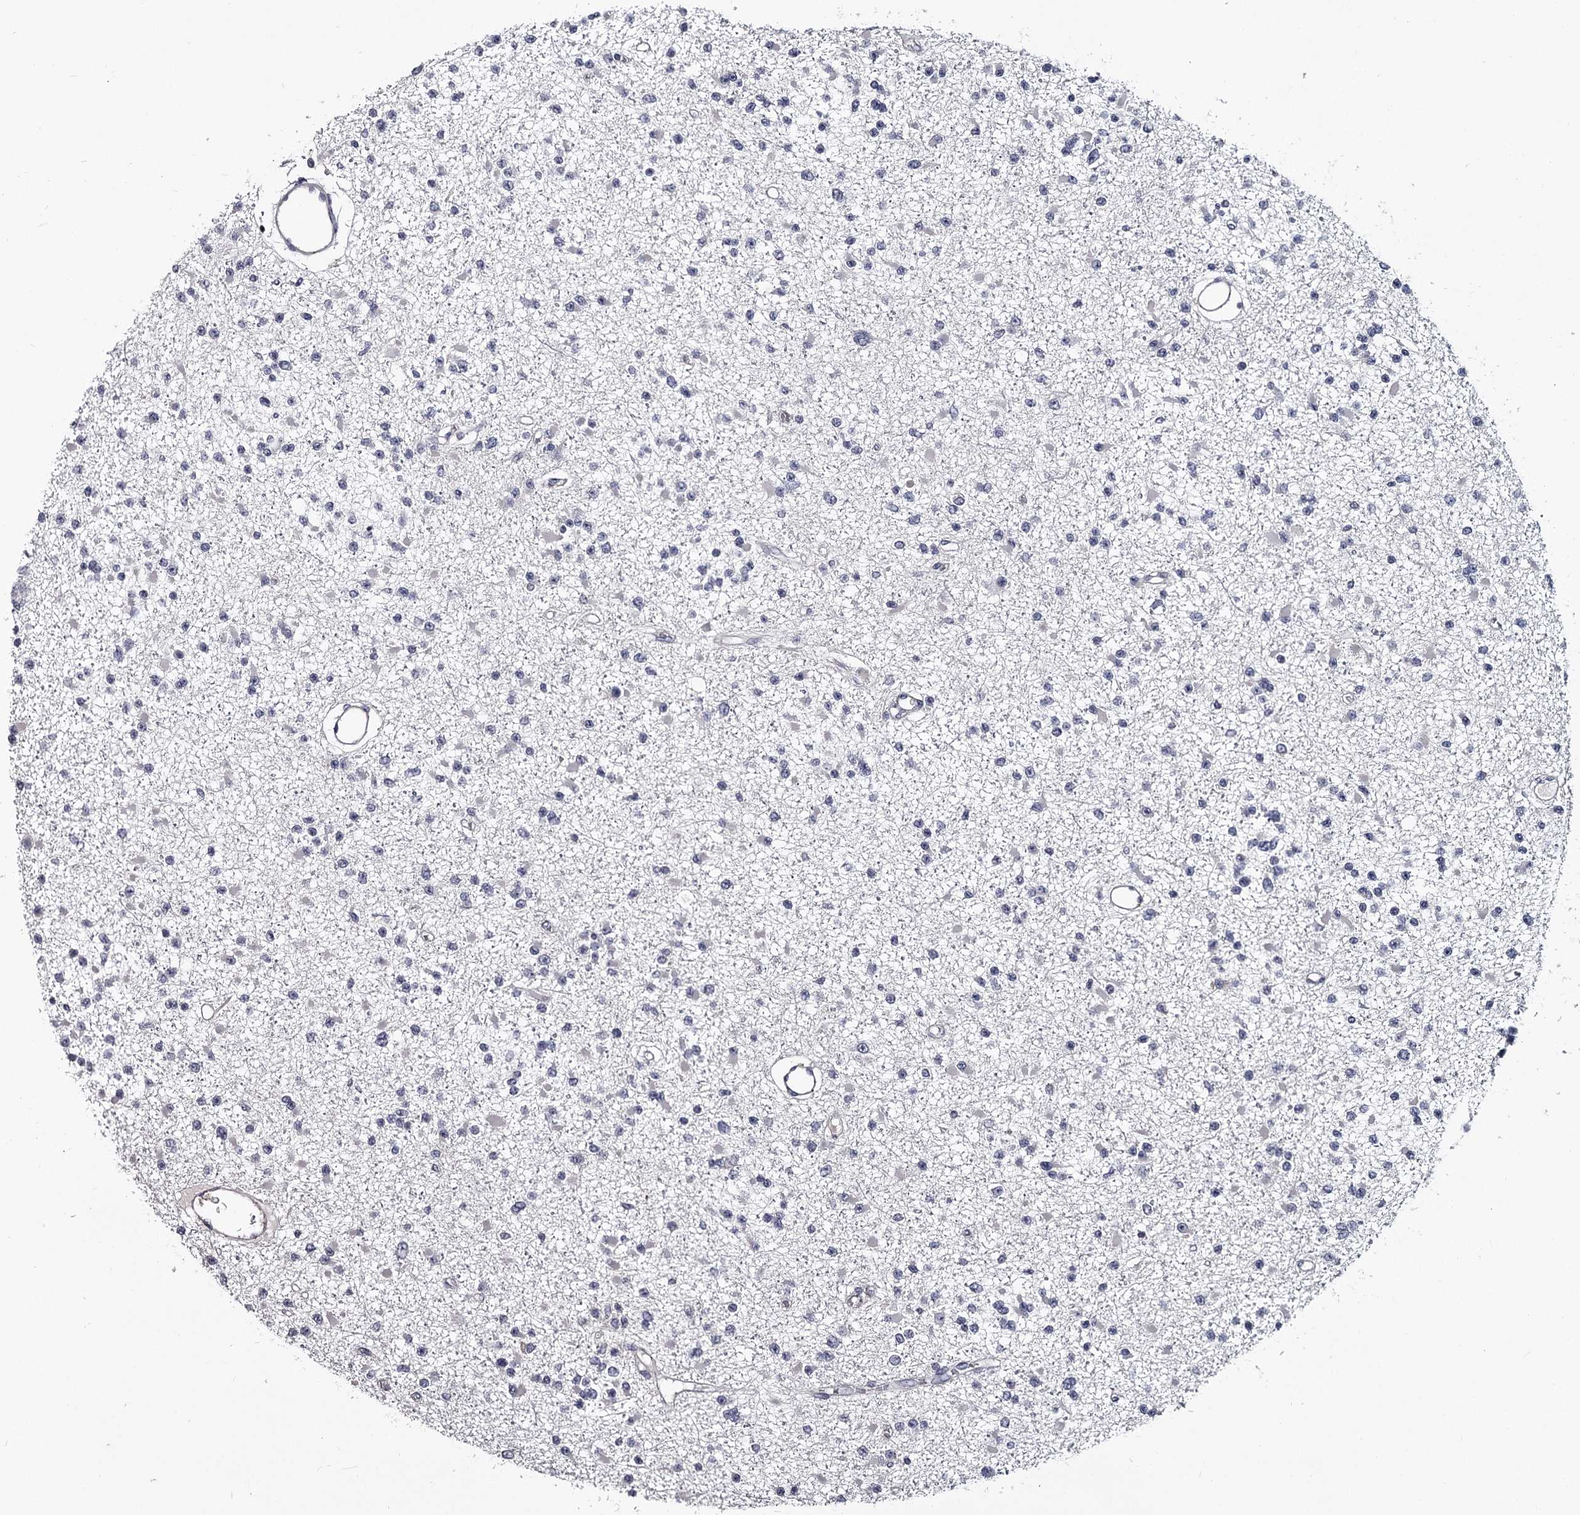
{"staining": {"intensity": "negative", "quantity": "none", "location": "none"}, "tissue": "glioma", "cell_type": "Tumor cells", "image_type": "cancer", "snomed": [{"axis": "morphology", "description": "Glioma, malignant, Low grade"}, {"axis": "topography", "description": "Brain"}], "caption": "There is no significant staining in tumor cells of malignant glioma (low-grade).", "gene": "GSTO1", "patient": {"sex": "female", "age": 22}}